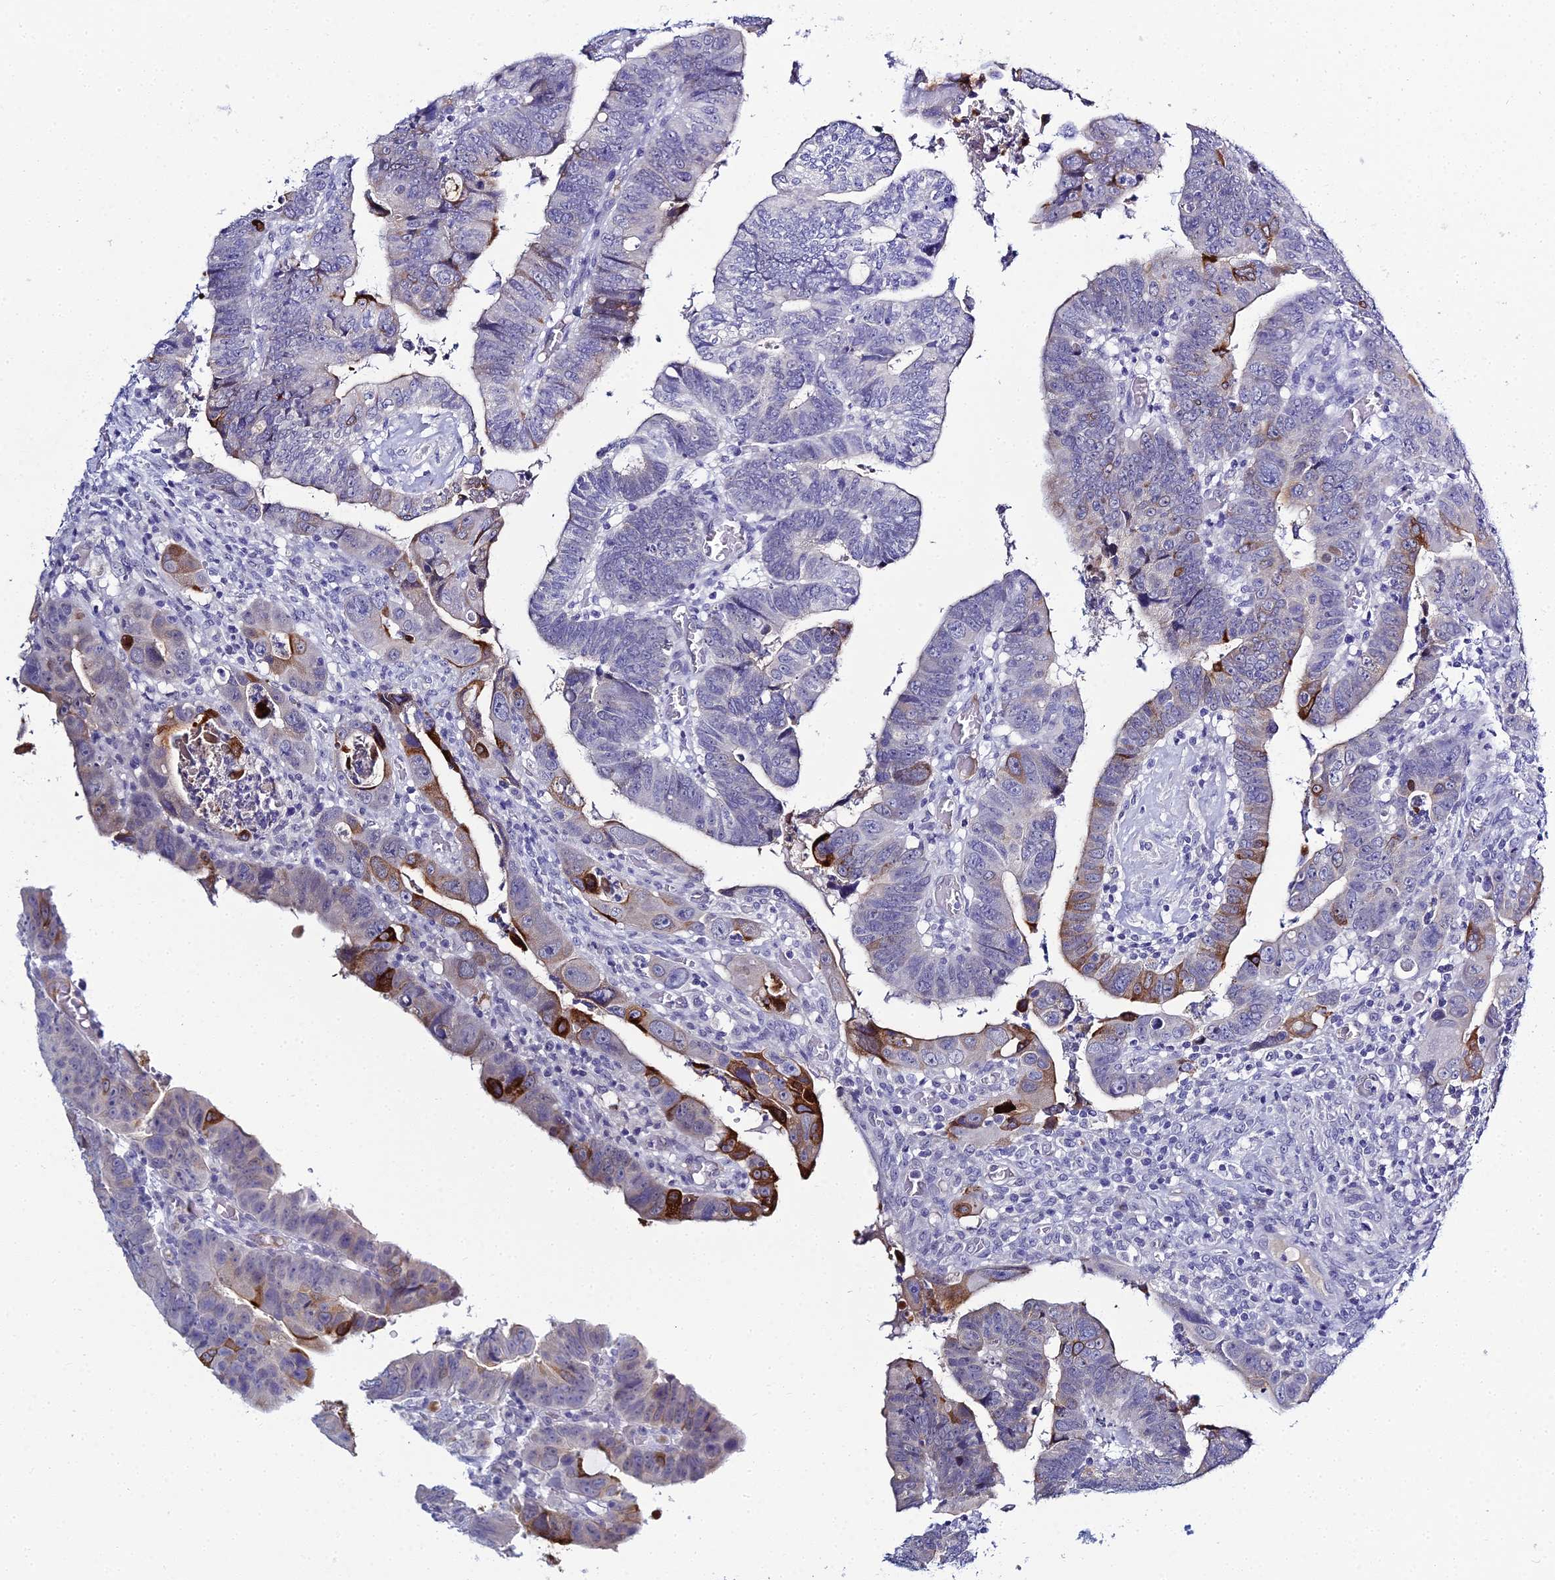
{"staining": {"intensity": "strong", "quantity": "<25%", "location": "cytoplasmic/membranous"}, "tissue": "colorectal cancer", "cell_type": "Tumor cells", "image_type": "cancer", "snomed": [{"axis": "morphology", "description": "Normal tissue, NOS"}, {"axis": "morphology", "description": "Adenocarcinoma, NOS"}, {"axis": "topography", "description": "Rectum"}], "caption": "Immunohistochemistry micrograph of neoplastic tissue: colorectal cancer stained using IHC demonstrates medium levels of strong protein expression localized specifically in the cytoplasmic/membranous of tumor cells, appearing as a cytoplasmic/membranous brown color.", "gene": "MUC13", "patient": {"sex": "female", "age": 65}}